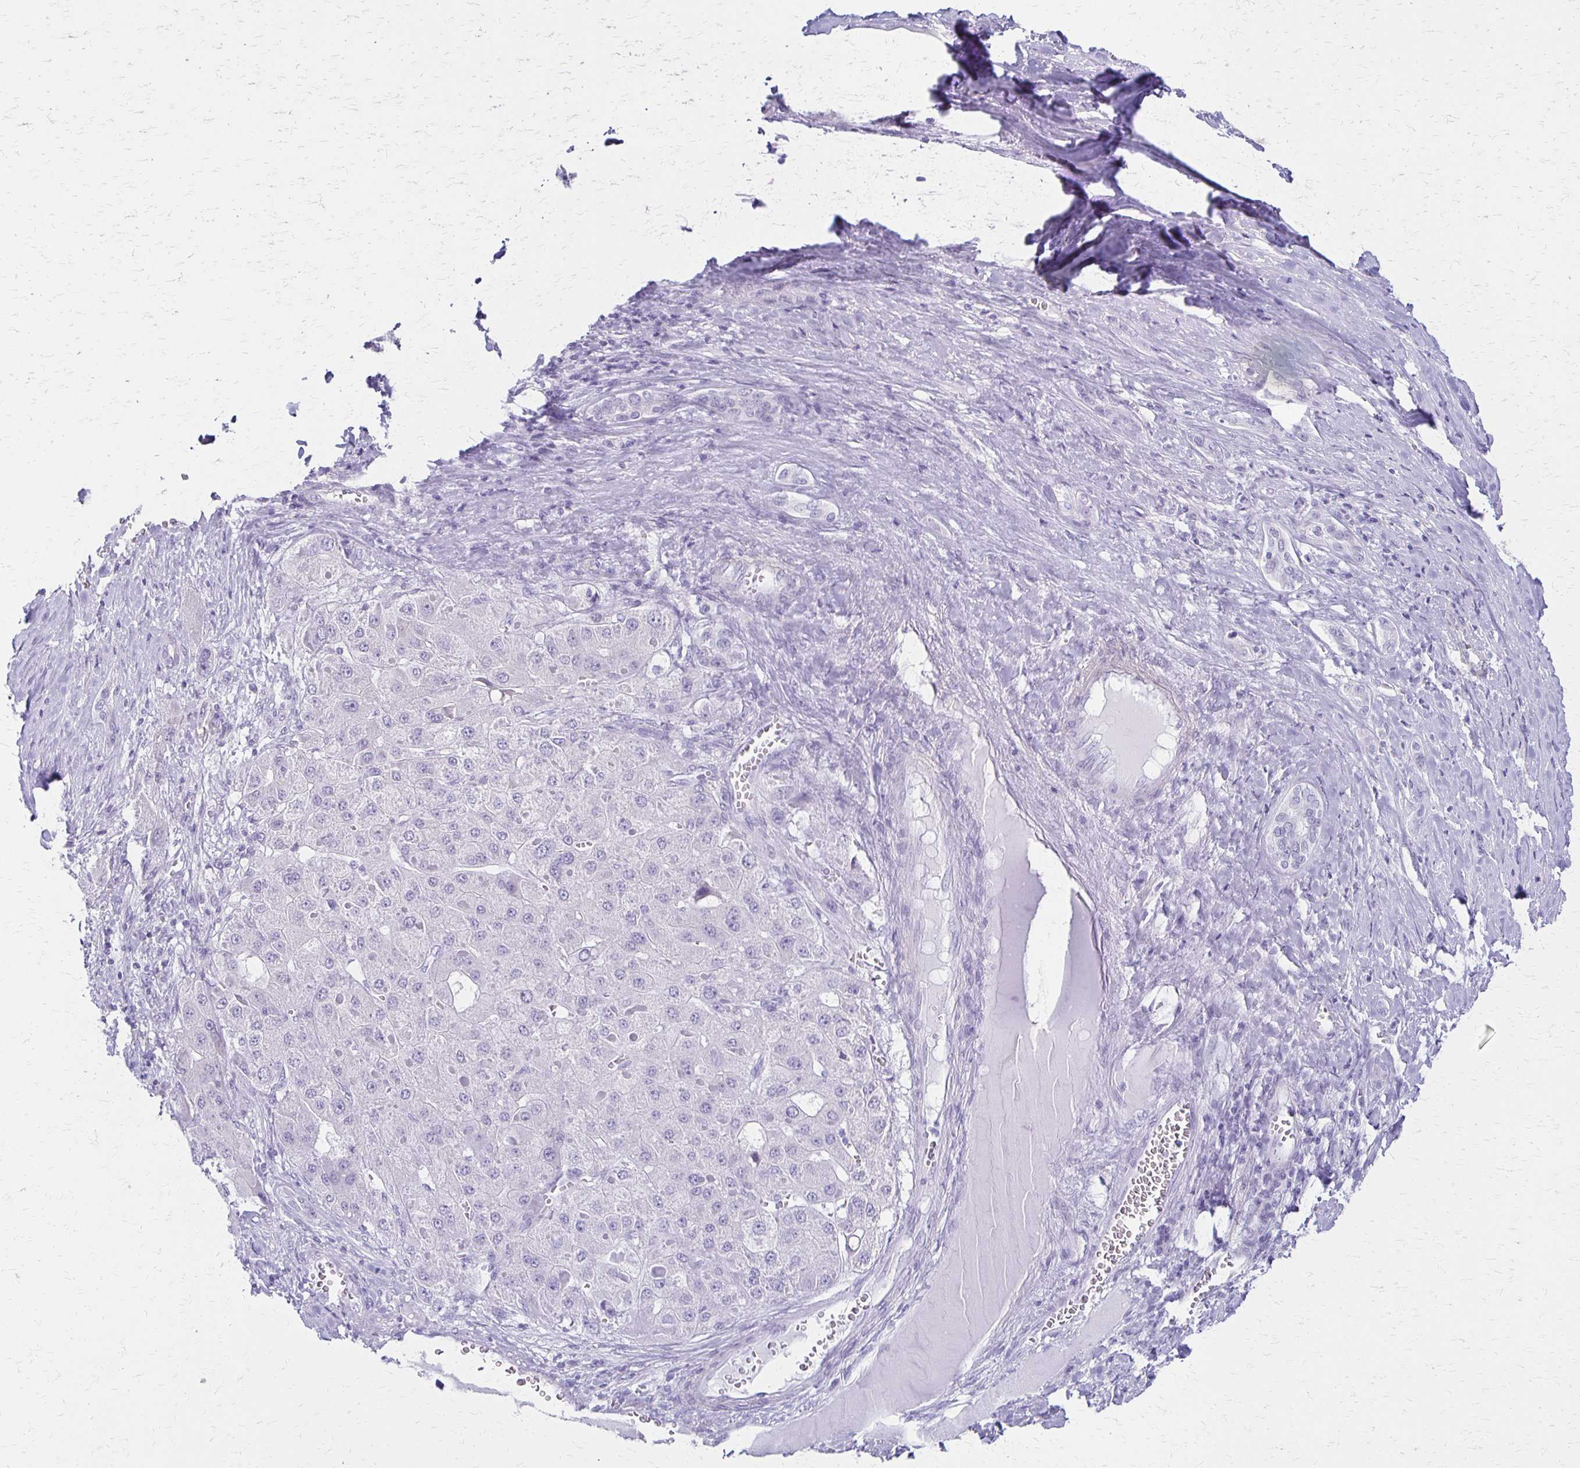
{"staining": {"intensity": "negative", "quantity": "none", "location": "none"}, "tissue": "liver cancer", "cell_type": "Tumor cells", "image_type": "cancer", "snomed": [{"axis": "morphology", "description": "Carcinoma, Hepatocellular, NOS"}, {"axis": "topography", "description": "Liver"}], "caption": "High magnification brightfield microscopy of liver hepatocellular carcinoma stained with DAB (brown) and counterstained with hematoxylin (blue): tumor cells show no significant expression.", "gene": "IVL", "patient": {"sex": "female", "age": 73}}